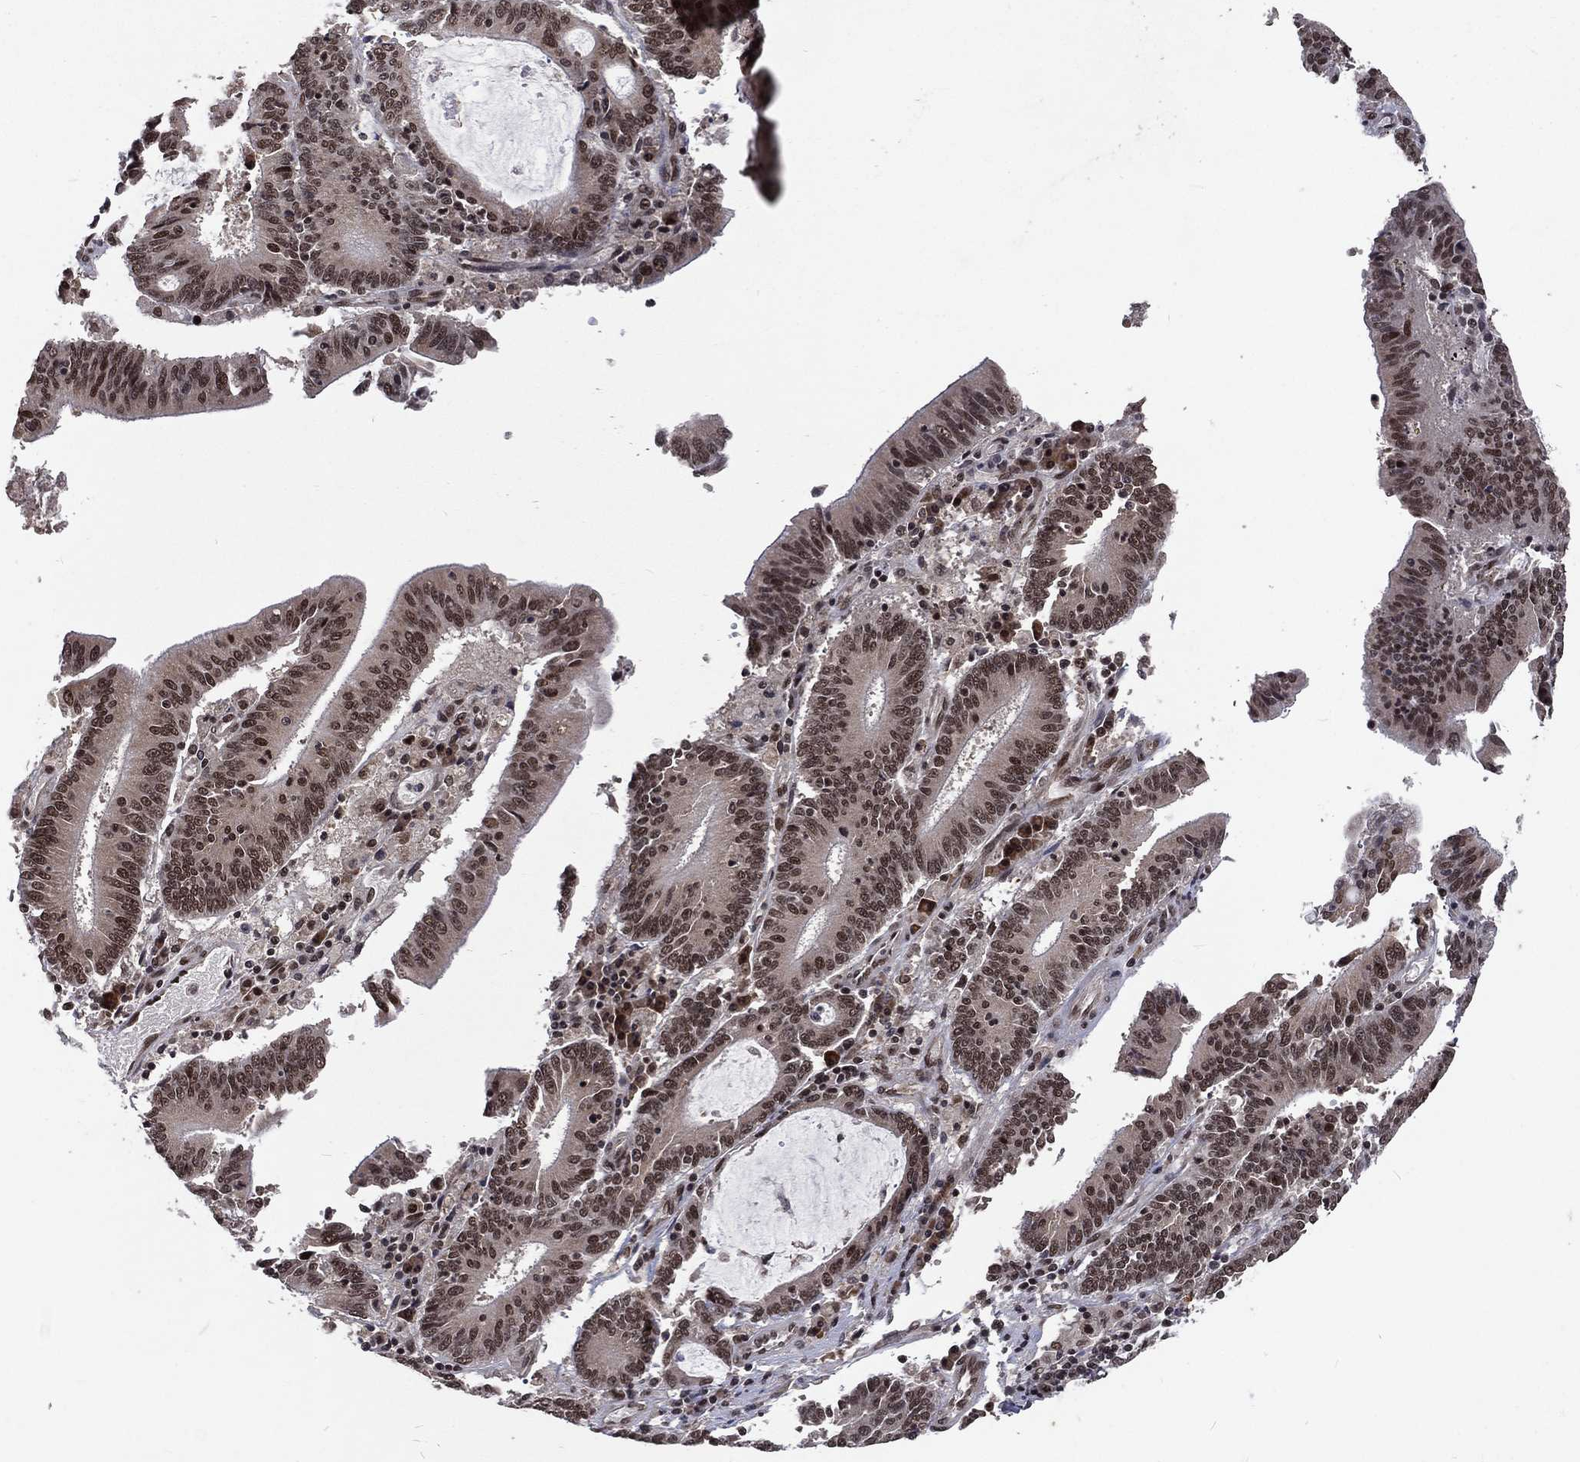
{"staining": {"intensity": "moderate", "quantity": ">75%", "location": "nuclear"}, "tissue": "stomach cancer", "cell_type": "Tumor cells", "image_type": "cancer", "snomed": [{"axis": "morphology", "description": "Adenocarcinoma, NOS"}, {"axis": "topography", "description": "Stomach, upper"}], "caption": "Protein staining of stomach cancer tissue reveals moderate nuclear expression in approximately >75% of tumor cells. (DAB = brown stain, brightfield microscopy at high magnification).", "gene": "DMAP1", "patient": {"sex": "male", "age": 68}}